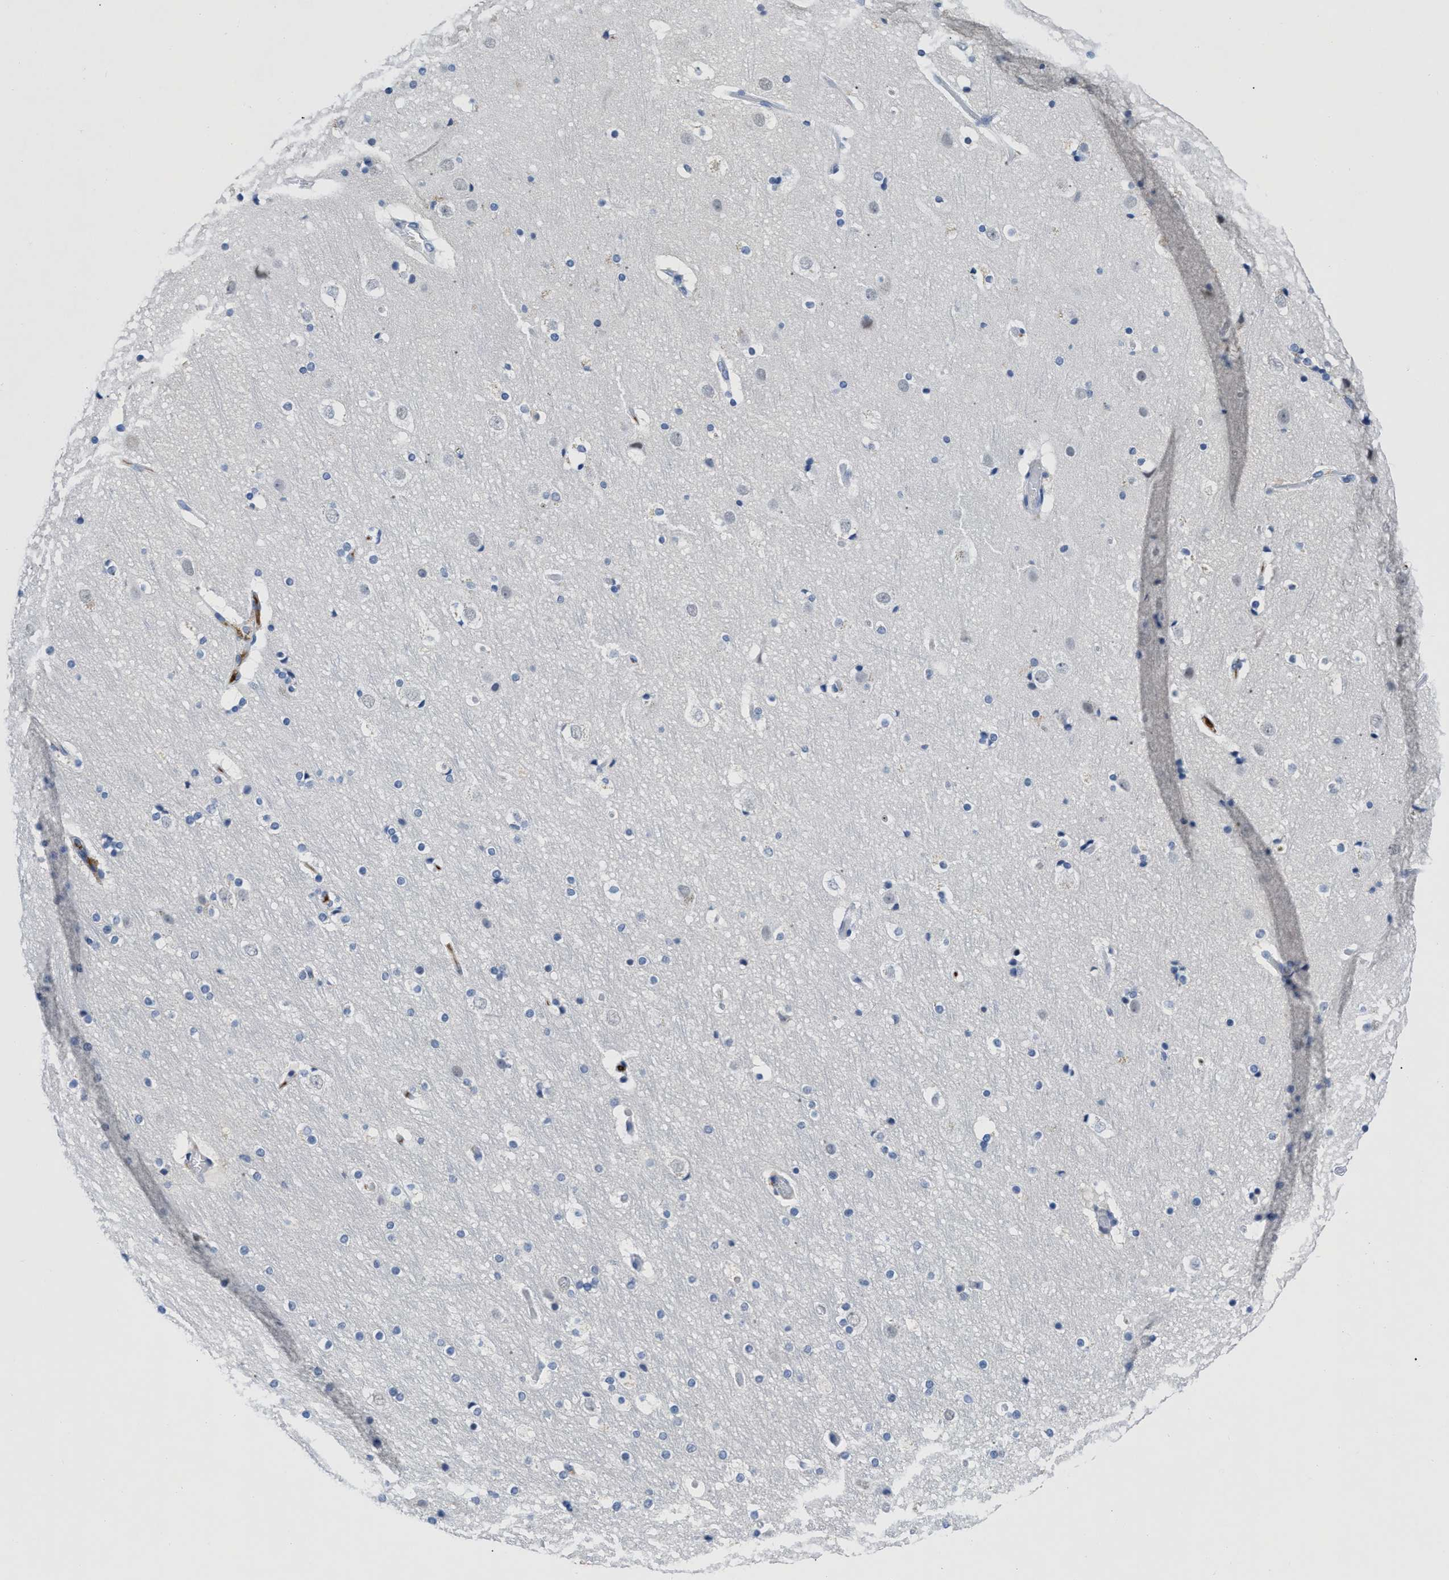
{"staining": {"intensity": "moderate", "quantity": "<25%", "location": "cytoplasmic/membranous"}, "tissue": "cerebral cortex", "cell_type": "Endothelial cells", "image_type": "normal", "snomed": [{"axis": "morphology", "description": "Normal tissue, NOS"}, {"axis": "topography", "description": "Cerebral cortex"}], "caption": "Protein expression analysis of unremarkable cerebral cortex displays moderate cytoplasmic/membranous expression in about <25% of endothelial cells.", "gene": "OR9K2", "patient": {"sex": "male", "age": 57}}